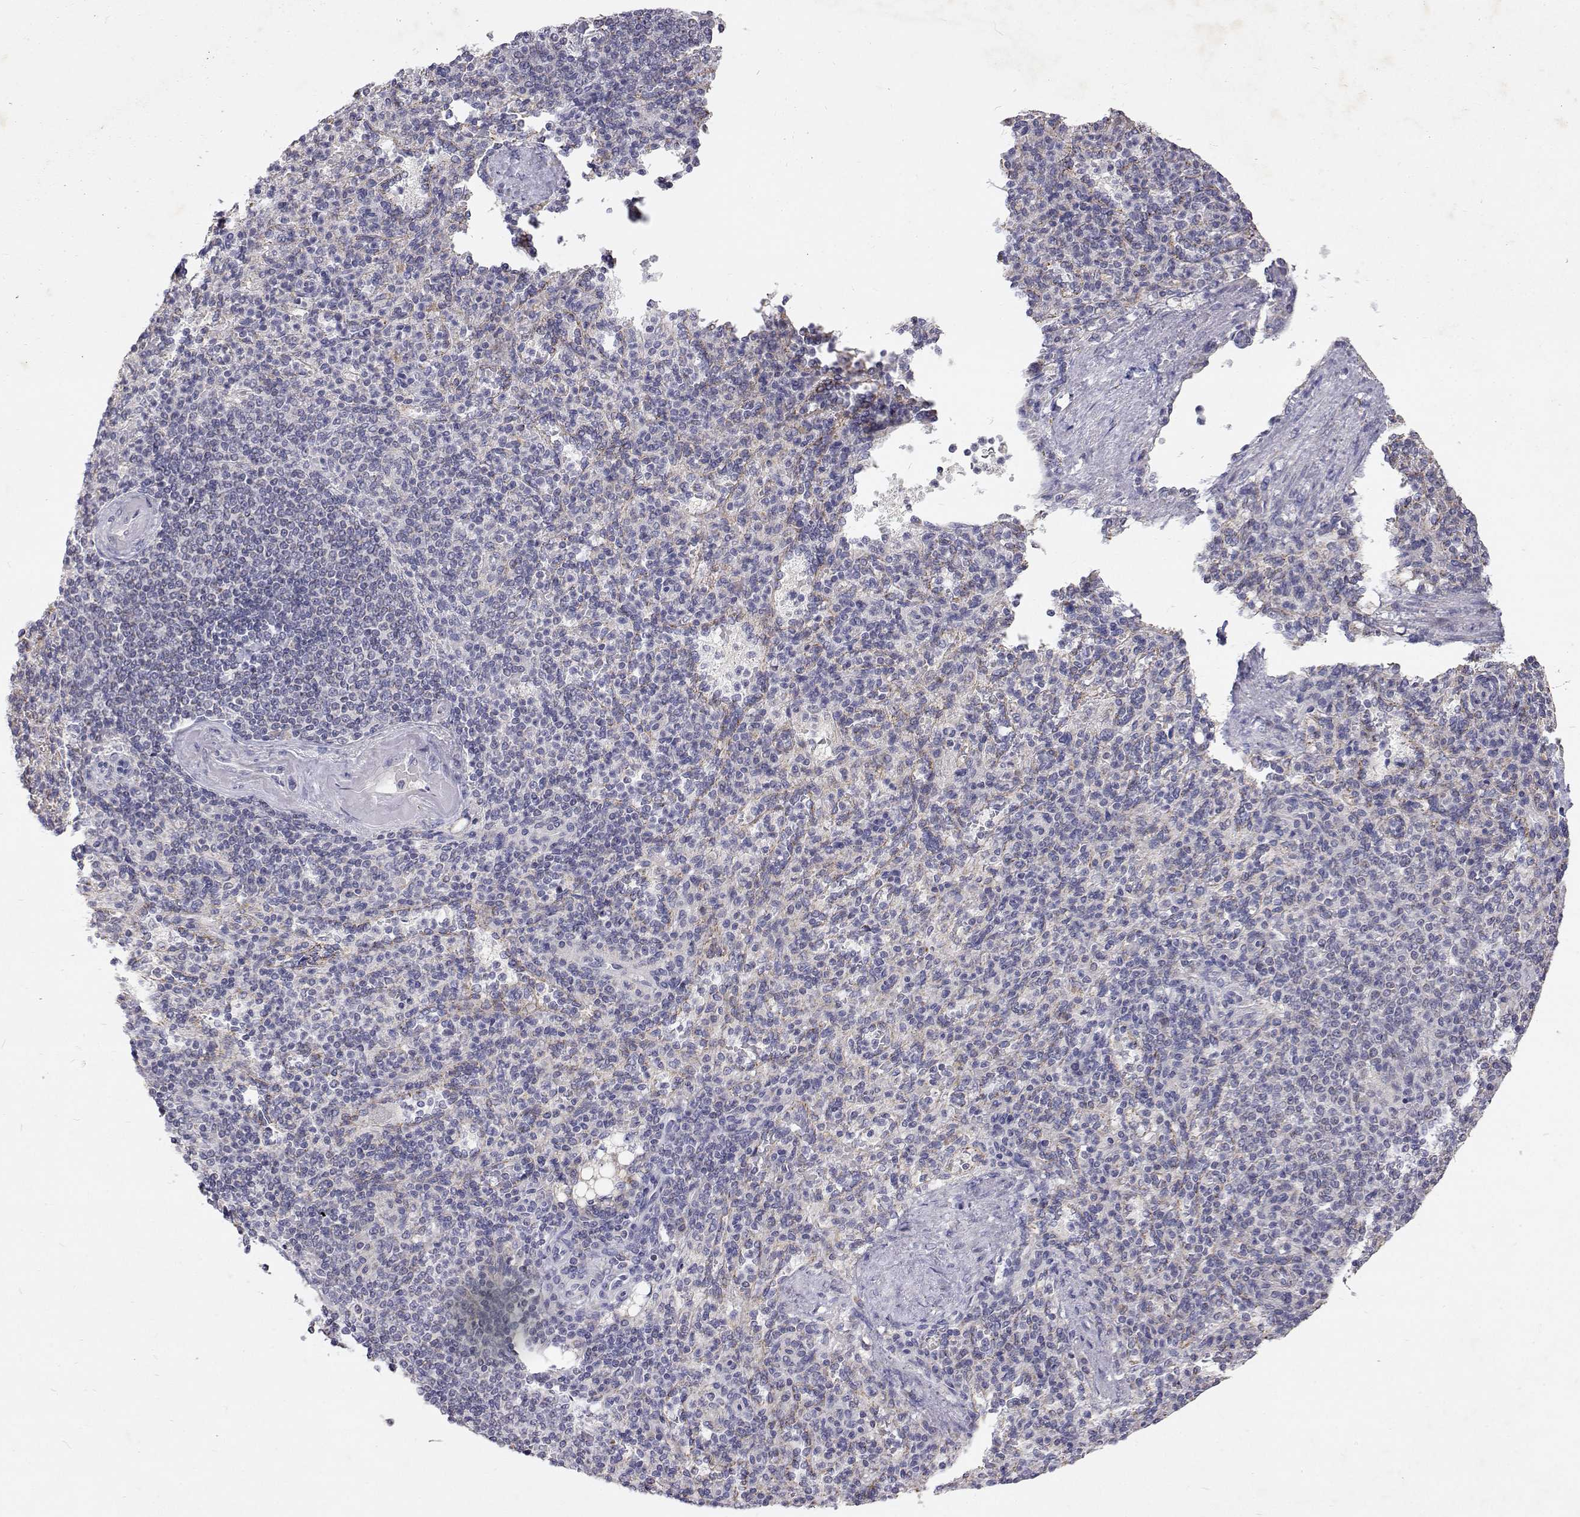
{"staining": {"intensity": "negative", "quantity": "none", "location": "none"}, "tissue": "spleen", "cell_type": "Cells in red pulp", "image_type": "normal", "snomed": [{"axis": "morphology", "description": "Normal tissue, NOS"}, {"axis": "topography", "description": "Spleen"}], "caption": "Photomicrograph shows no significant protein expression in cells in red pulp of normal spleen. Brightfield microscopy of immunohistochemistry (IHC) stained with DAB (3,3'-diaminobenzidine) (brown) and hematoxylin (blue), captured at high magnification.", "gene": "TRIM60", "patient": {"sex": "female", "age": 74}}